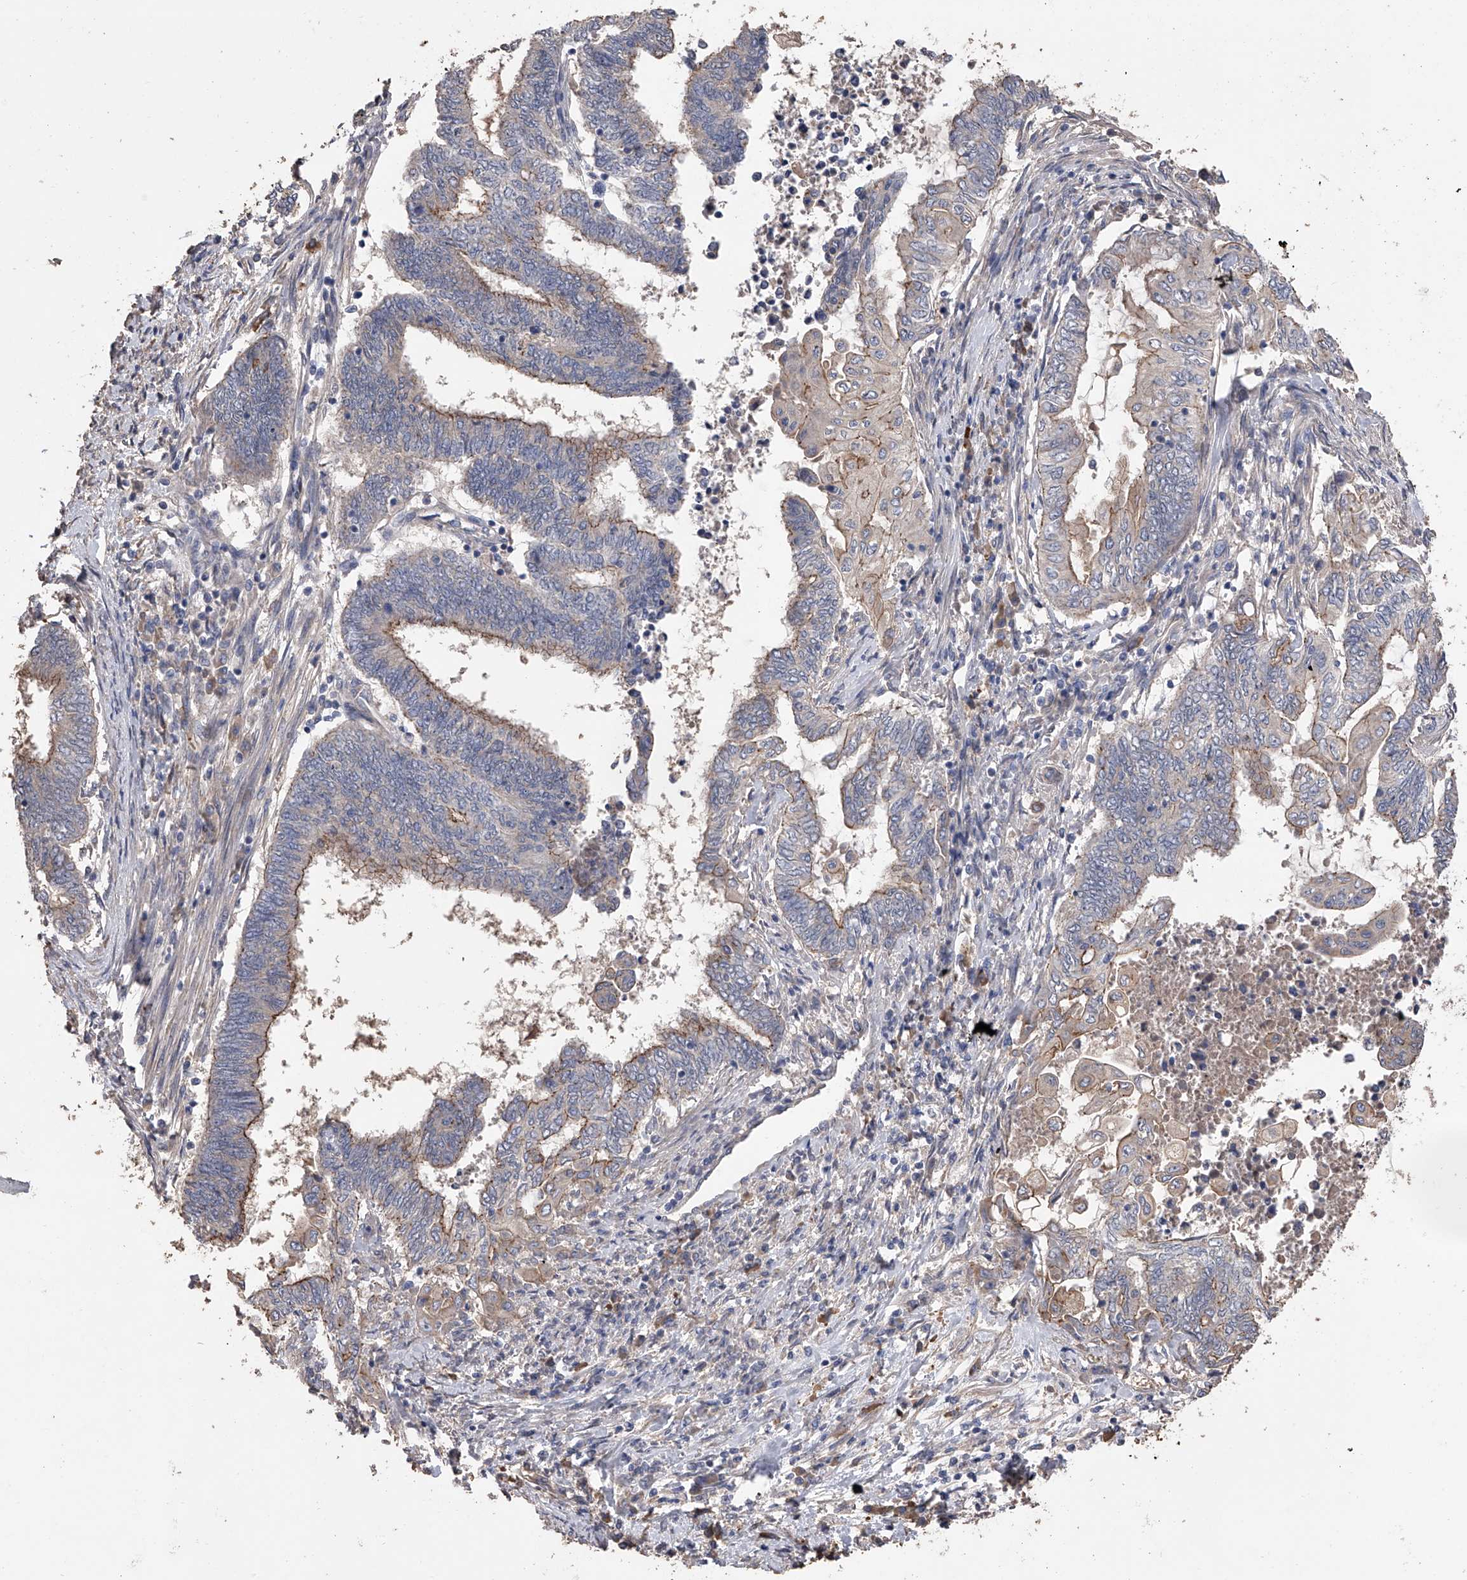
{"staining": {"intensity": "moderate", "quantity": "25%-75%", "location": "cytoplasmic/membranous"}, "tissue": "endometrial cancer", "cell_type": "Tumor cells", "image_type": "cancer", "snomed": [{"axis": "morphology", "description": "Adenocarcinoma, NOS"}, {"axis": "topography", "description": "Uterus"}, {"axis": "topography", "description": "Endometrium"}], "caption": "Adenocarcinoma (endometrial) stained with a brown dye shows moderate cytoplasmic/membranous positive positivity in about 25%-75% of tumor cells.", "gene": "ZNF343", "patient": {"sex": "female", "age": 70}}